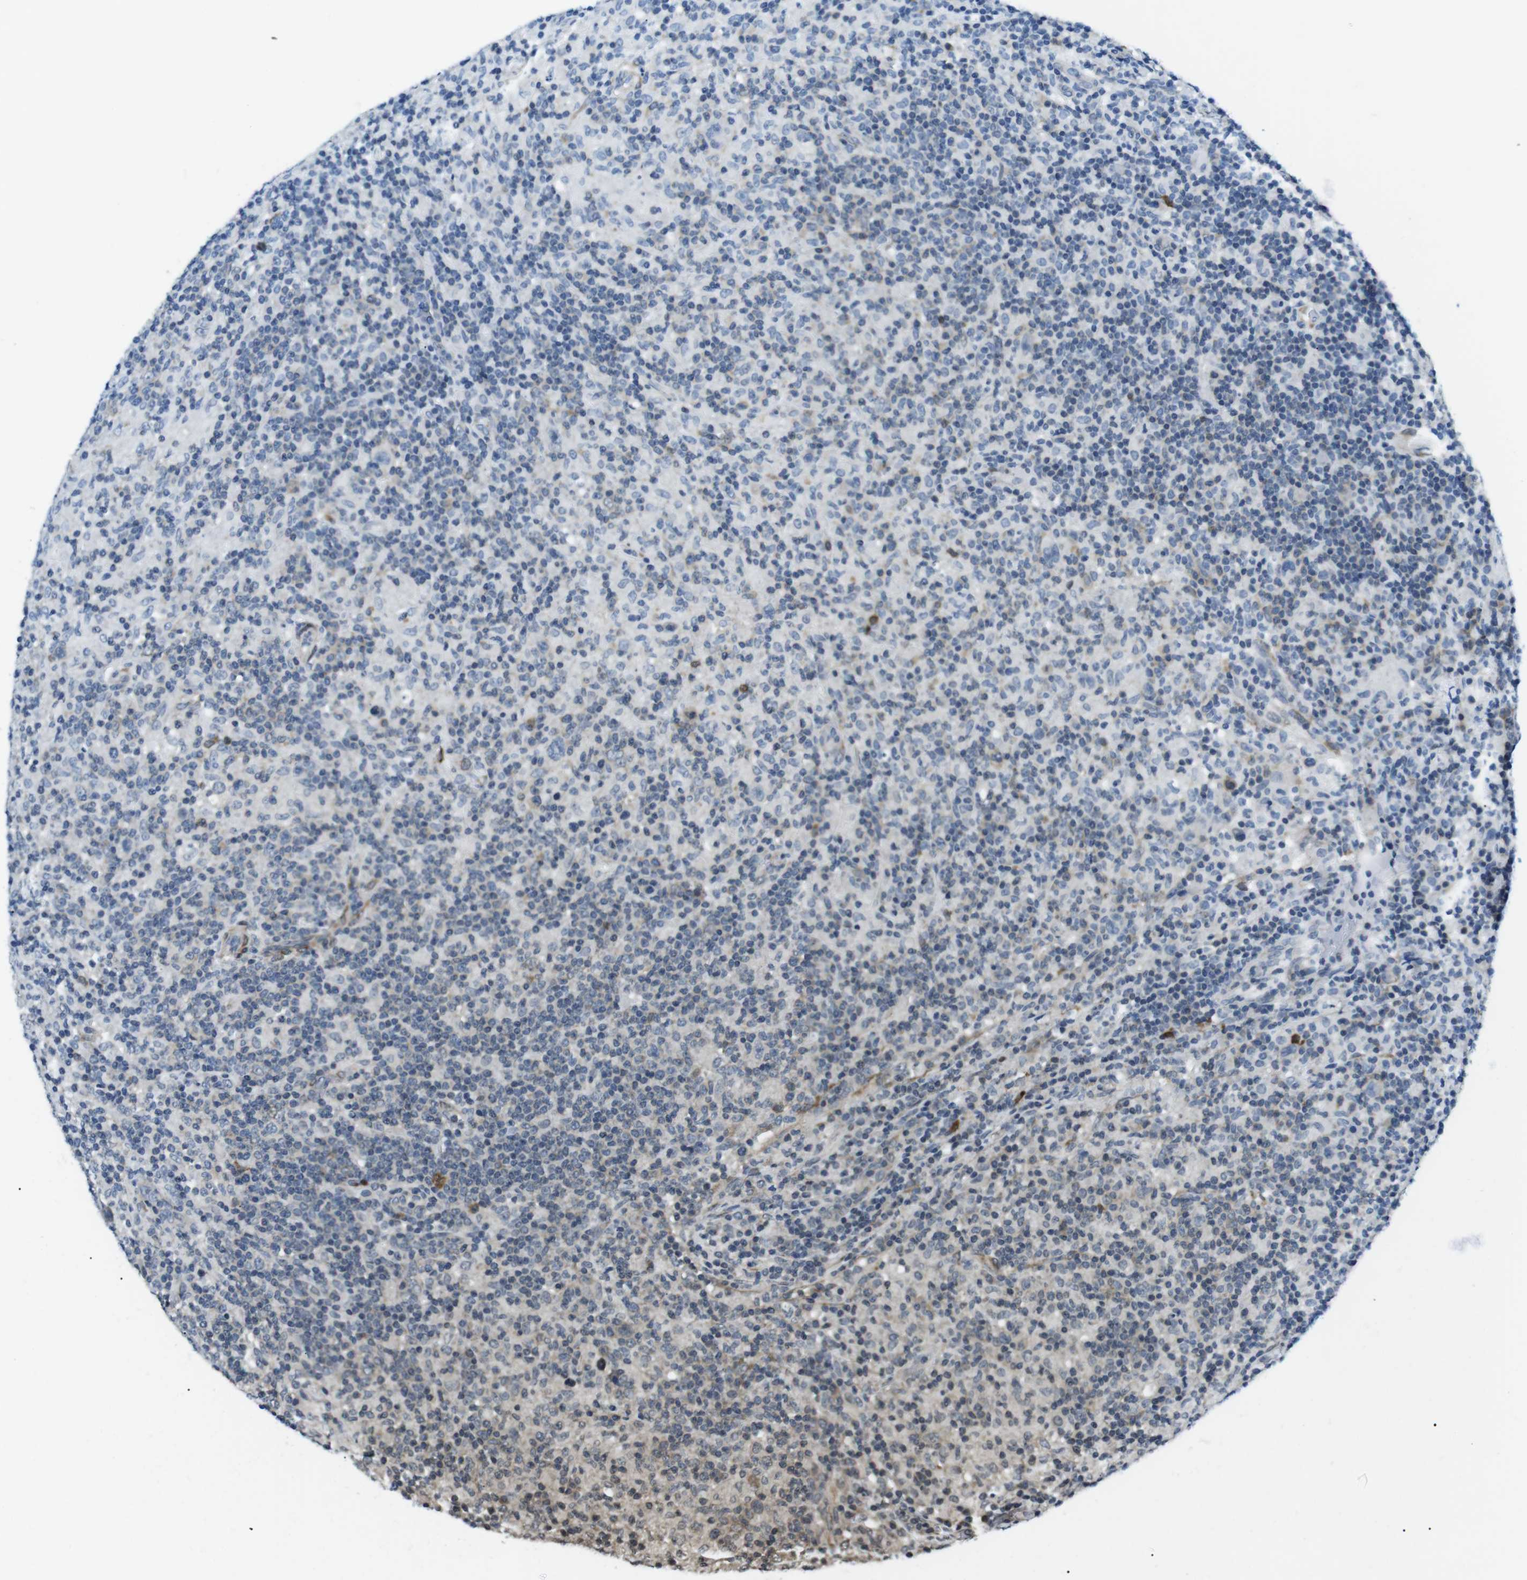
{"staining": {"intensity": "negative", "quantity": "none", "location": "none"}, "tissue": "lymphoma", "cell_type": "Tumor cells", "image_type": "cancer", "snomed": [{"axis": "morphology", "description": "Hodgkin's disease, NOS"}, {"axis": "topography", "description": "Lymph node"}], "caption": "Immunohistochemistry (IHC) image of neoplastic tissue: lymphoma stained with DAB (3,3'-diaminobenzidine) reveals no significant protein staining in tumor cells.", "gene": "PHLDA1", "patient": {"sex": "male", "age": 70}}